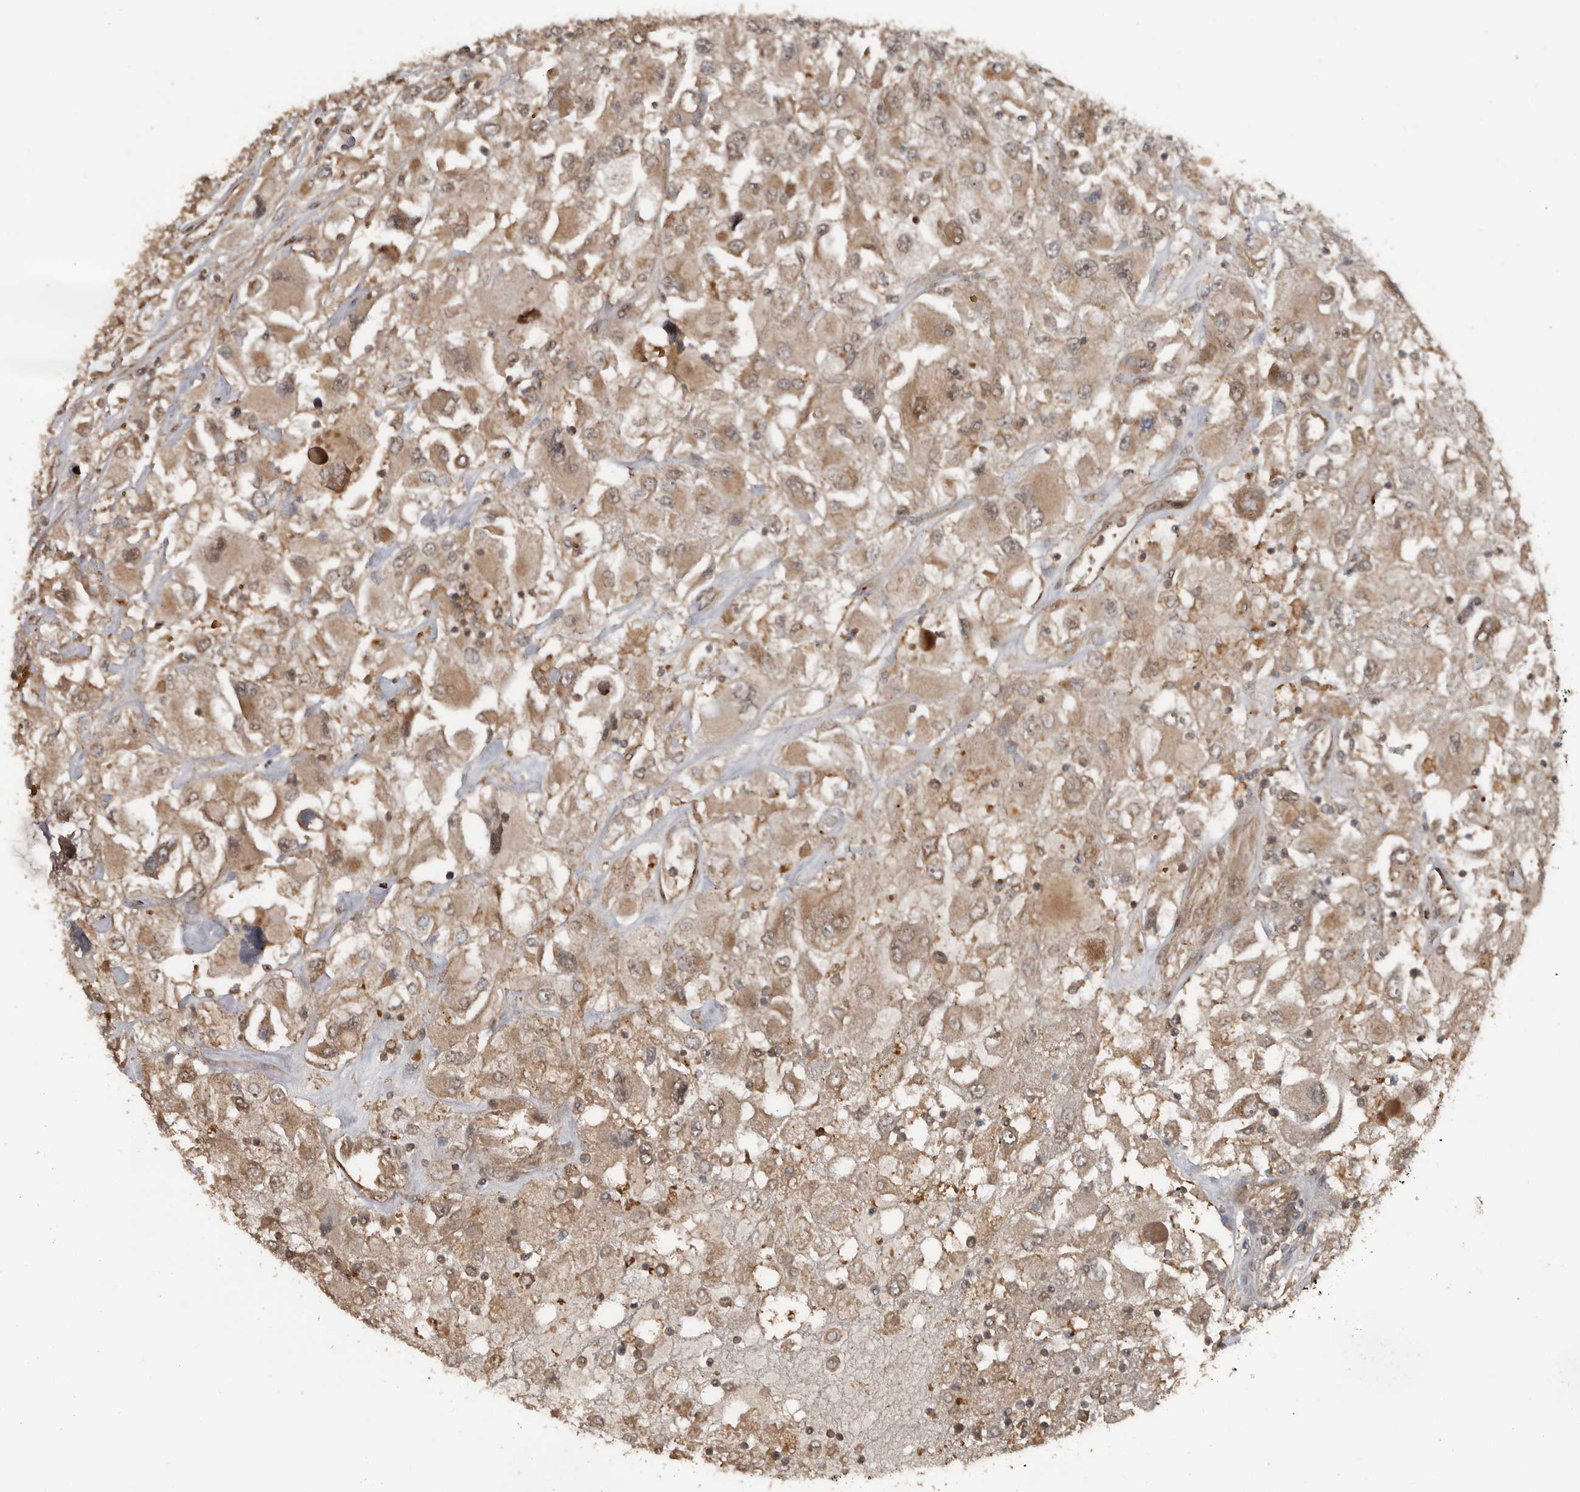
{"staining": {"intensity": "moderate", "quantity": ">75%", "location": "cytoplasmic/membranous"}, "tissue": "renal cancer", "cell_type": "Tumor cells", "image_type": "cancer", "snomed": [{"axis": "morphology", "description": "Adenocarcinoma, NOS"}, {"axis": "topography", "description": "Kidney"}], "caption": "Renal adenocarcinoma tissue shows moderate cytoplasmic/membranous staining in about >75% of tumor cells, visualized by immunohistochemistry.", "gene": "EXOC3L1", "patient": {"sex": "female", "age": 52}}